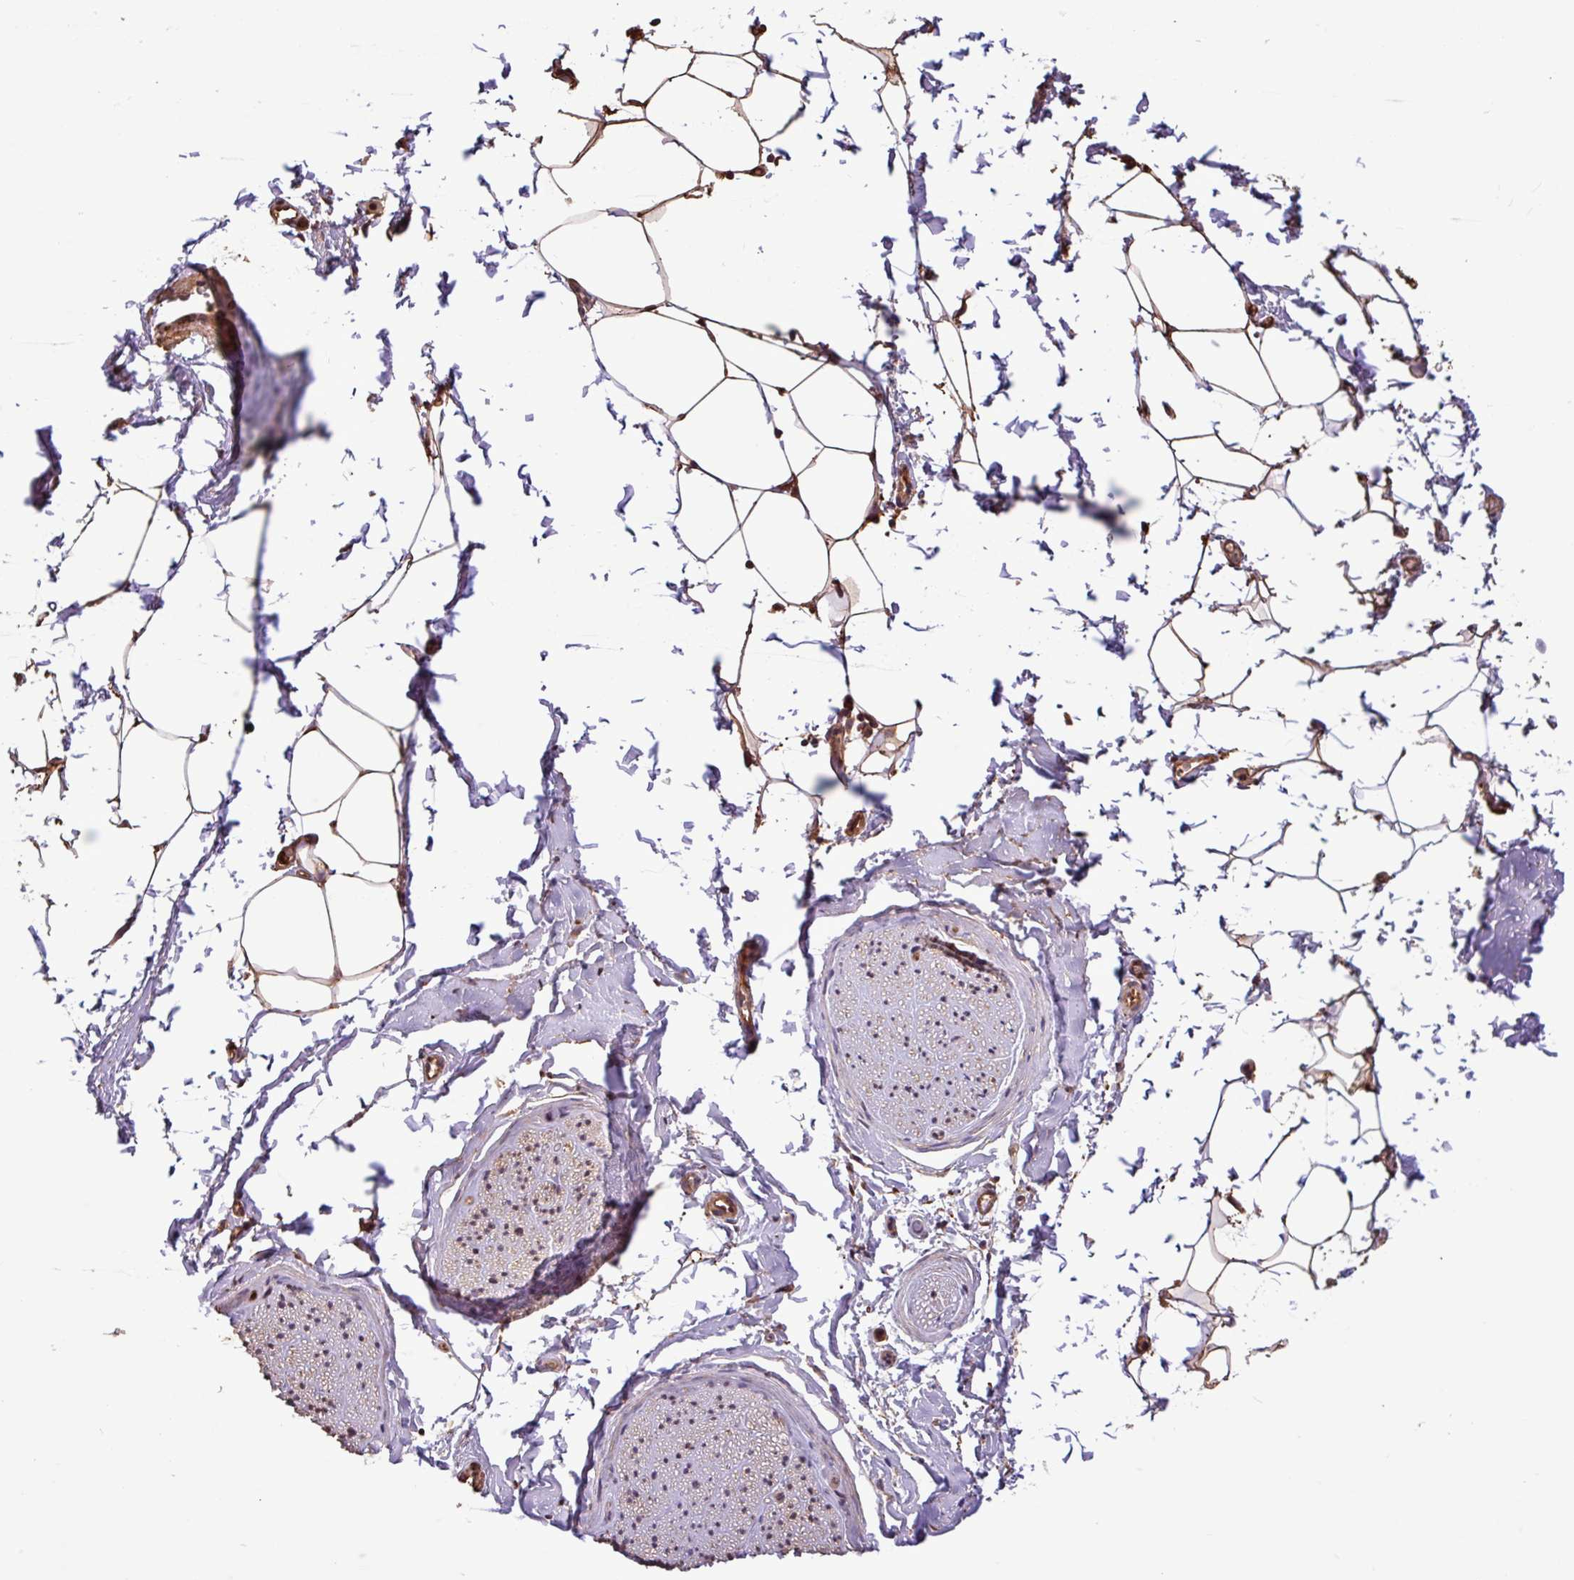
{"staining": {"intensity": "moderate", "quantity": "25%-75%", "location": "cytoplasmic/membranous,nuclear"}, "tissue": "adipose tissue", "cell_type": "Adipocytes", "image_type": "normal", "snomed": [{"axis": "morphology", "description": "Normal tissue, NOS"}, {"axis": "morphology", "description": "Adenocarcinoma, High grade"}, {"axis": "topography", "description": "Prostate"}, {"axis": "topography", "description": "Peripheral nerve tissue"}], "caption": "IHC histopathology image of normal adipose tissue: adipose tissue stained using immunohistochemistry shows medium levels of moderate protein expression localized specifically in the cytoplasmic/membranous,nuclear of adipocytes, appearing as a cytoplasmic/membranous,nuclear brown color.", "gene": "CHST11", "patient": {"sex": "male", "age": 68}}